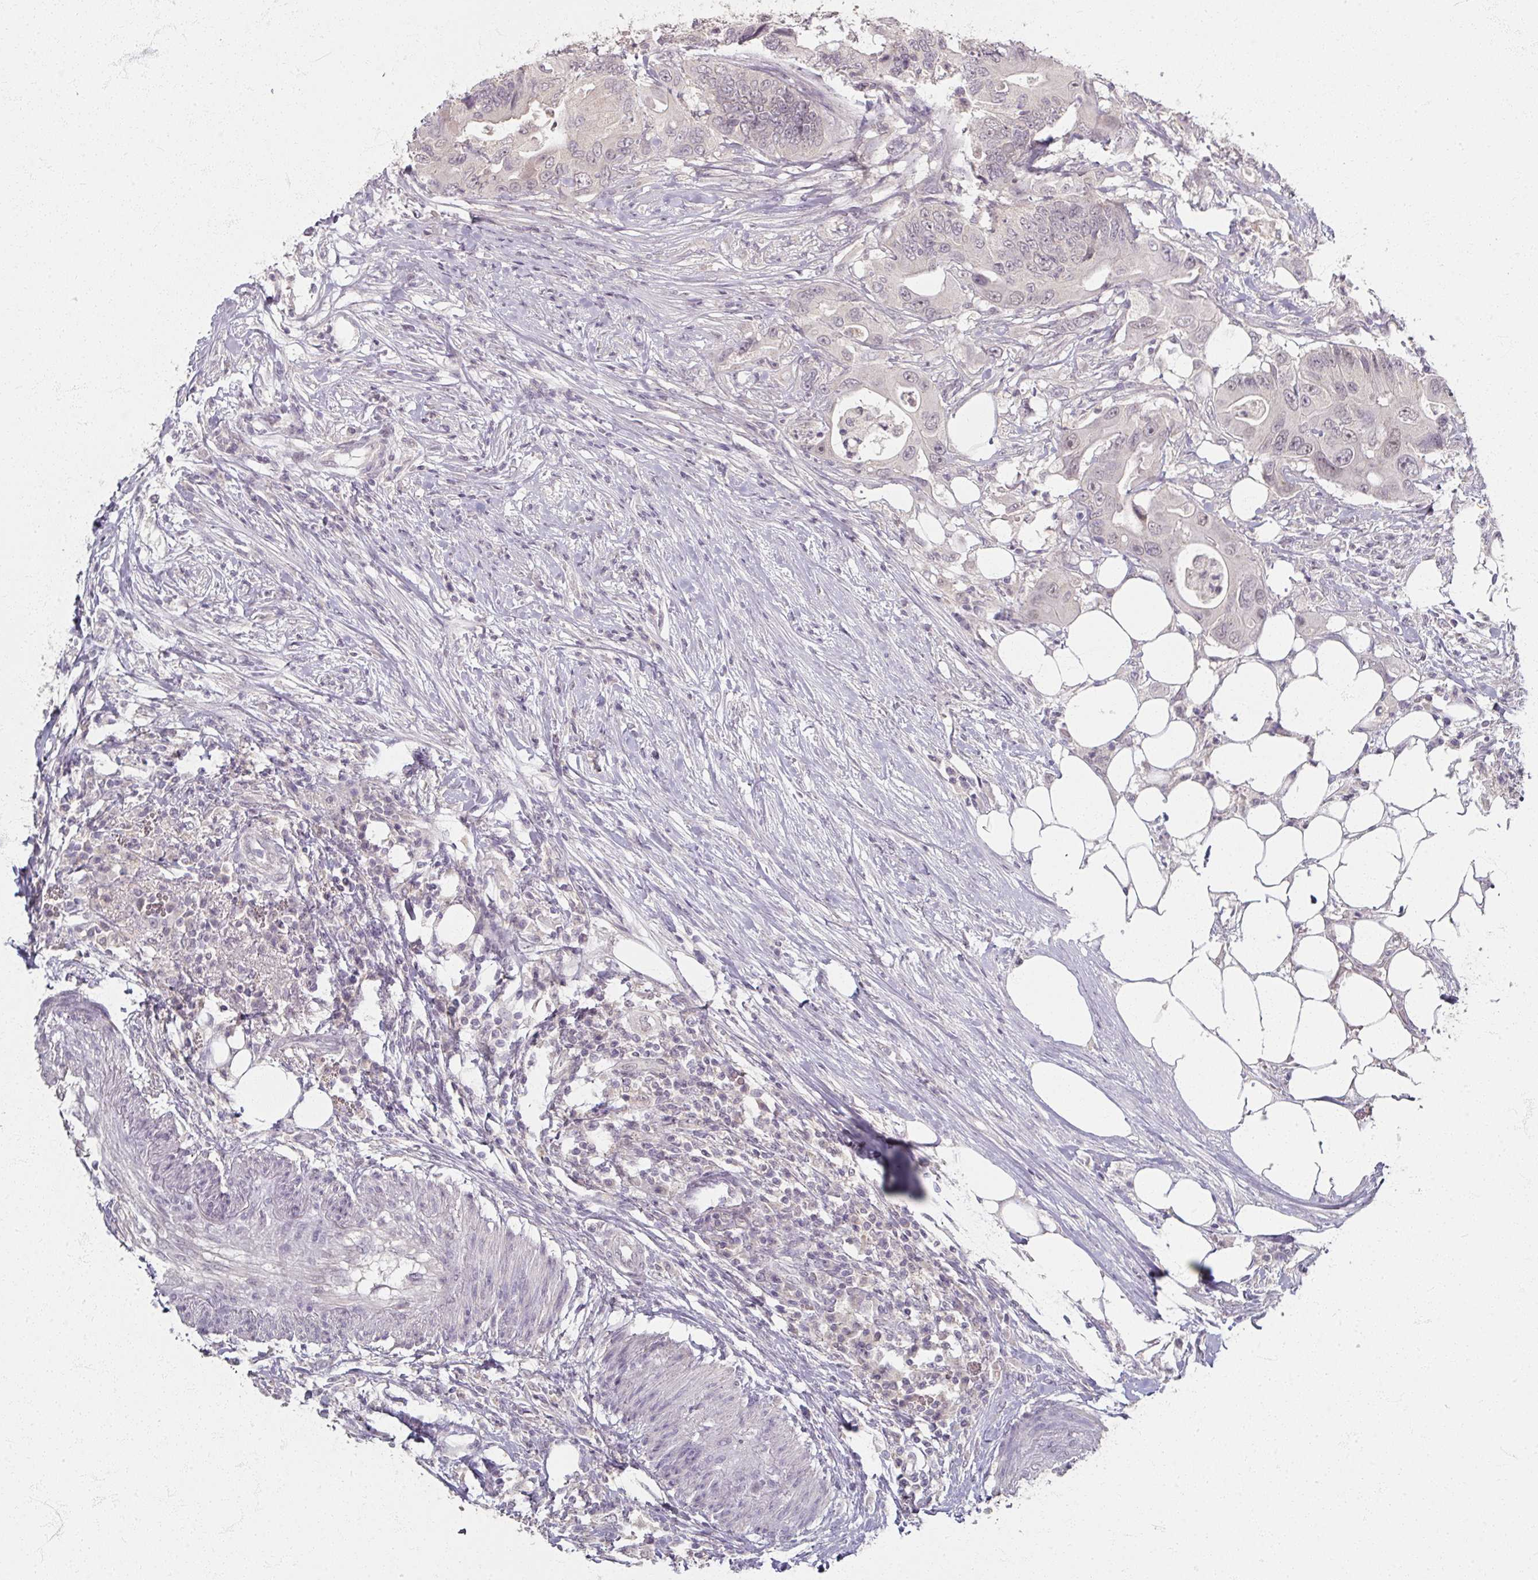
{"staining": {"intensity": "negative", "quantity": "none", "location": "none"}, "tissue": "colorectal cancer", "cell_type": "Tumor cells", "image_type": "cancer", "snomed": [{"axis": "morphology", "description": "Adenocarcinoma, NOS"}, {"axis": "topography", "description": "Colon"}], "caption": "Tumor cells show no significant protein expression in colorectal cancer. (Immunohistochemistry, brightfield microscopy, high magnification).", "gene": "SOX11", "patient": {"sex": "male", "age": 71}}